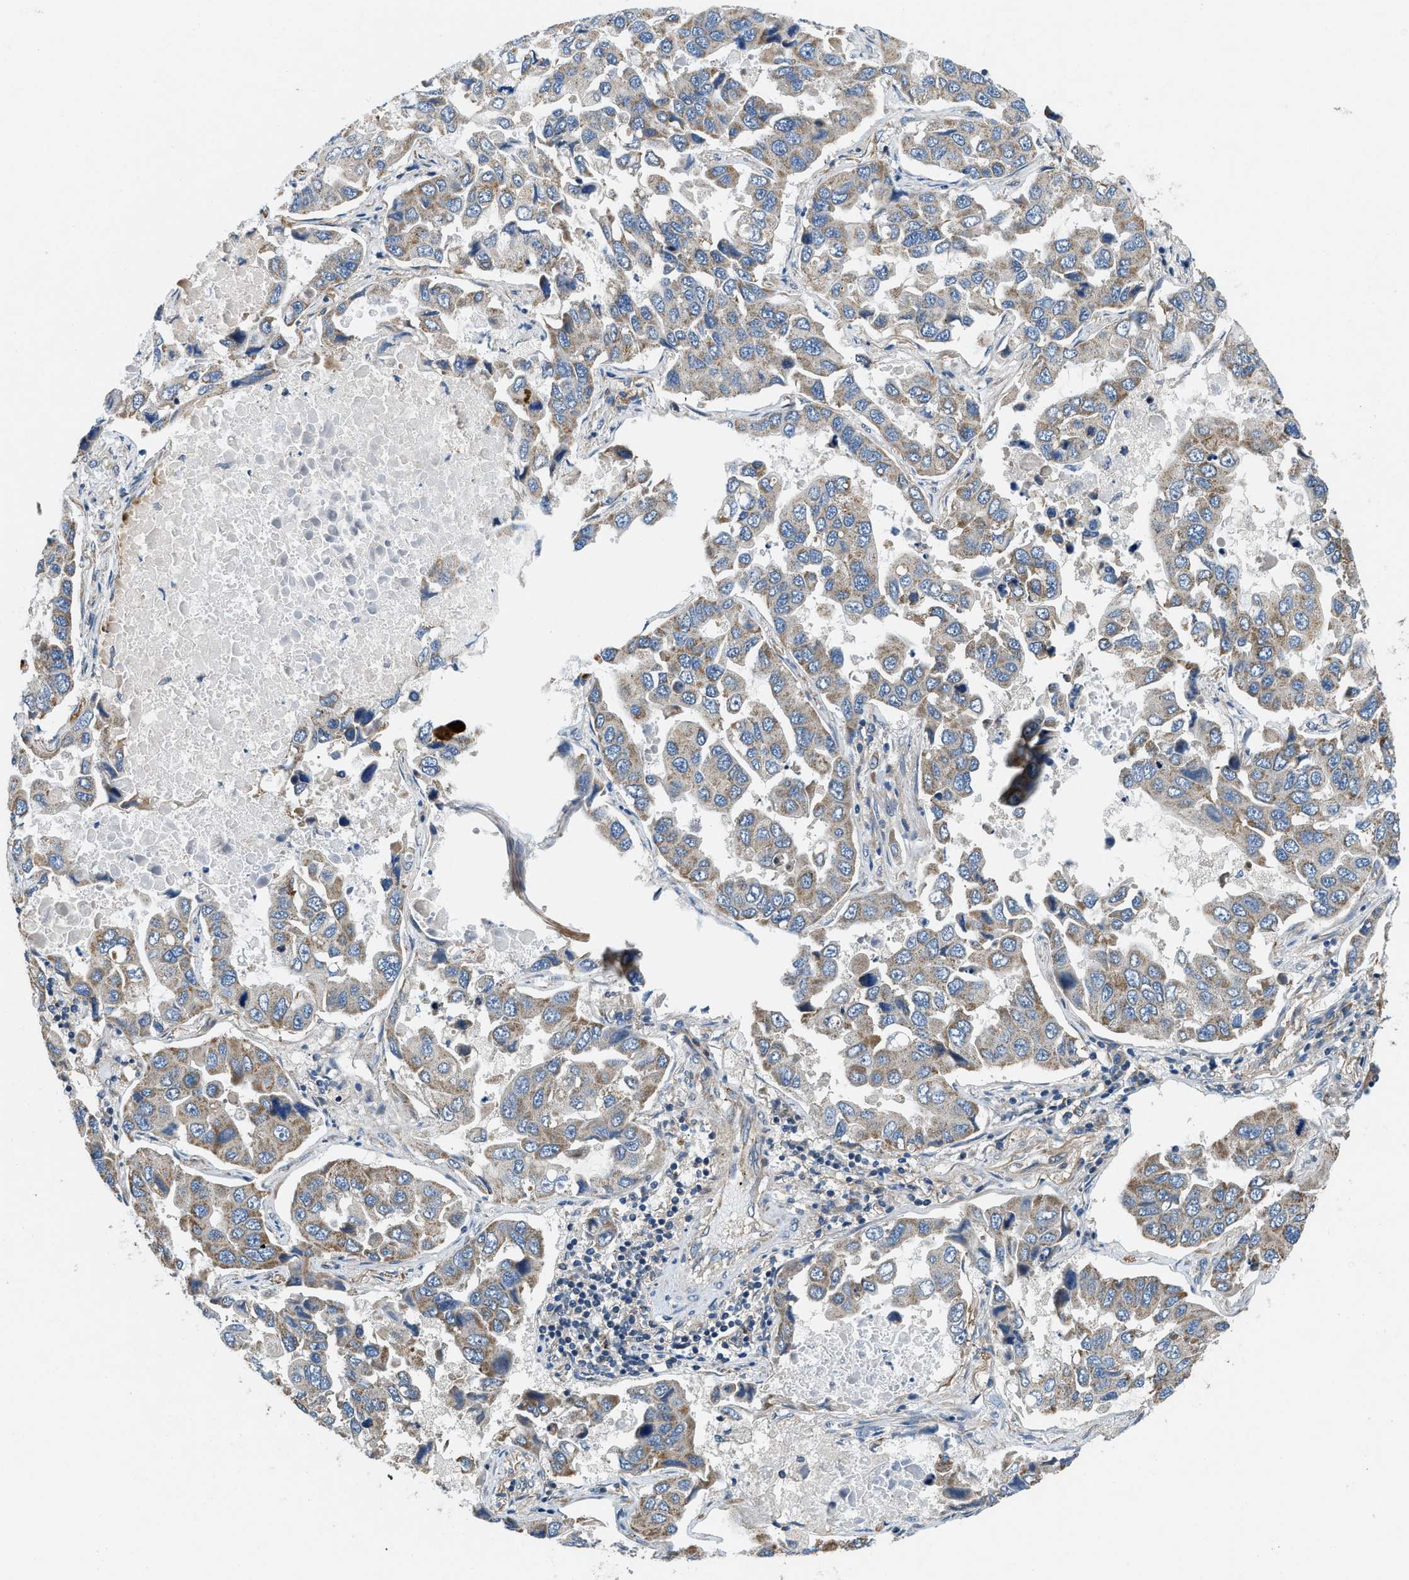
{"staining": {"intensity": "moderate", "quantity": "25%-75%", "location": "cytoplasmic/membranous"}, "tissue": "lung cancer", "cell_type": "Tumor cells", "image_type": "cancer", "snomed": [{"axis": "morphology", "description": "Adenocarcinoma, NOS"}, {"axis": "topography", "description": "Lung"}], "caption": "Protein staining displays moderate cytoplasmic/membranous staining in approximately 25%-75% of tumor cells in lung cancer. (DAB (3,3'-diaminobenzidine) IHC, brown staining for protein, blue staining for nuclei).", "gene": "ZNF599", "patient": {"sex": "male", "age": 64}}